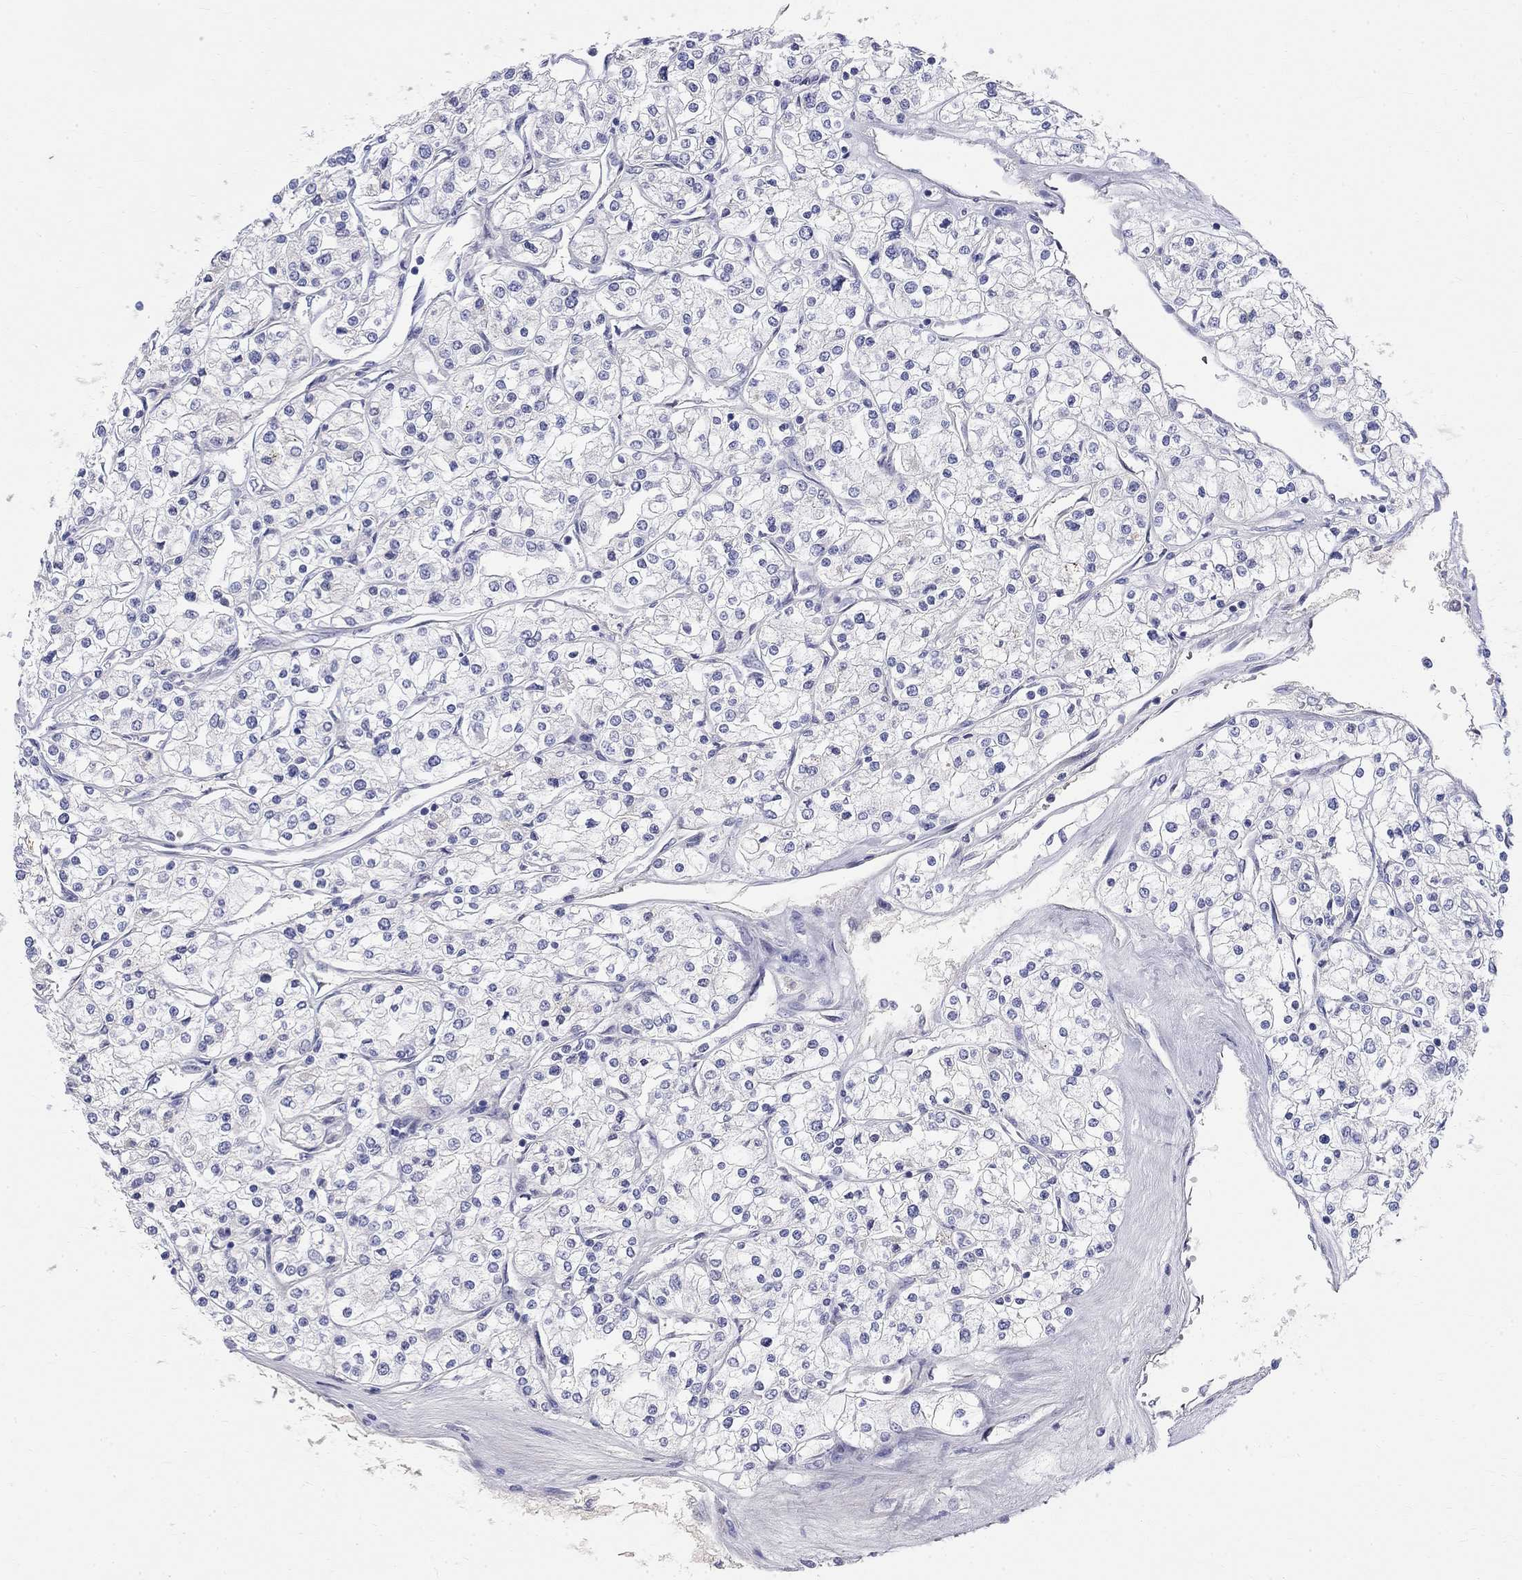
{"staining": {"intensity": "negative", "quantity": "none", "location": "none"}, "tissue": "renal cancer", "cell_type": "Tumor cells", "image_type": "cancer", "snomed": [{"axis": "morphology", "description": "Adenocarcinoma, NOS"}, {"axis": "topography", "description": "Kidney"}], "caption": "A histopathology image of renal adenocarcinoma stained for a protein shows no brown staining in tumor cells. (Brightfield microscopy of DAB IHC at high magnification).", "gene": "PHOX2B", "patient": {"sex": "male", "age": 80}}